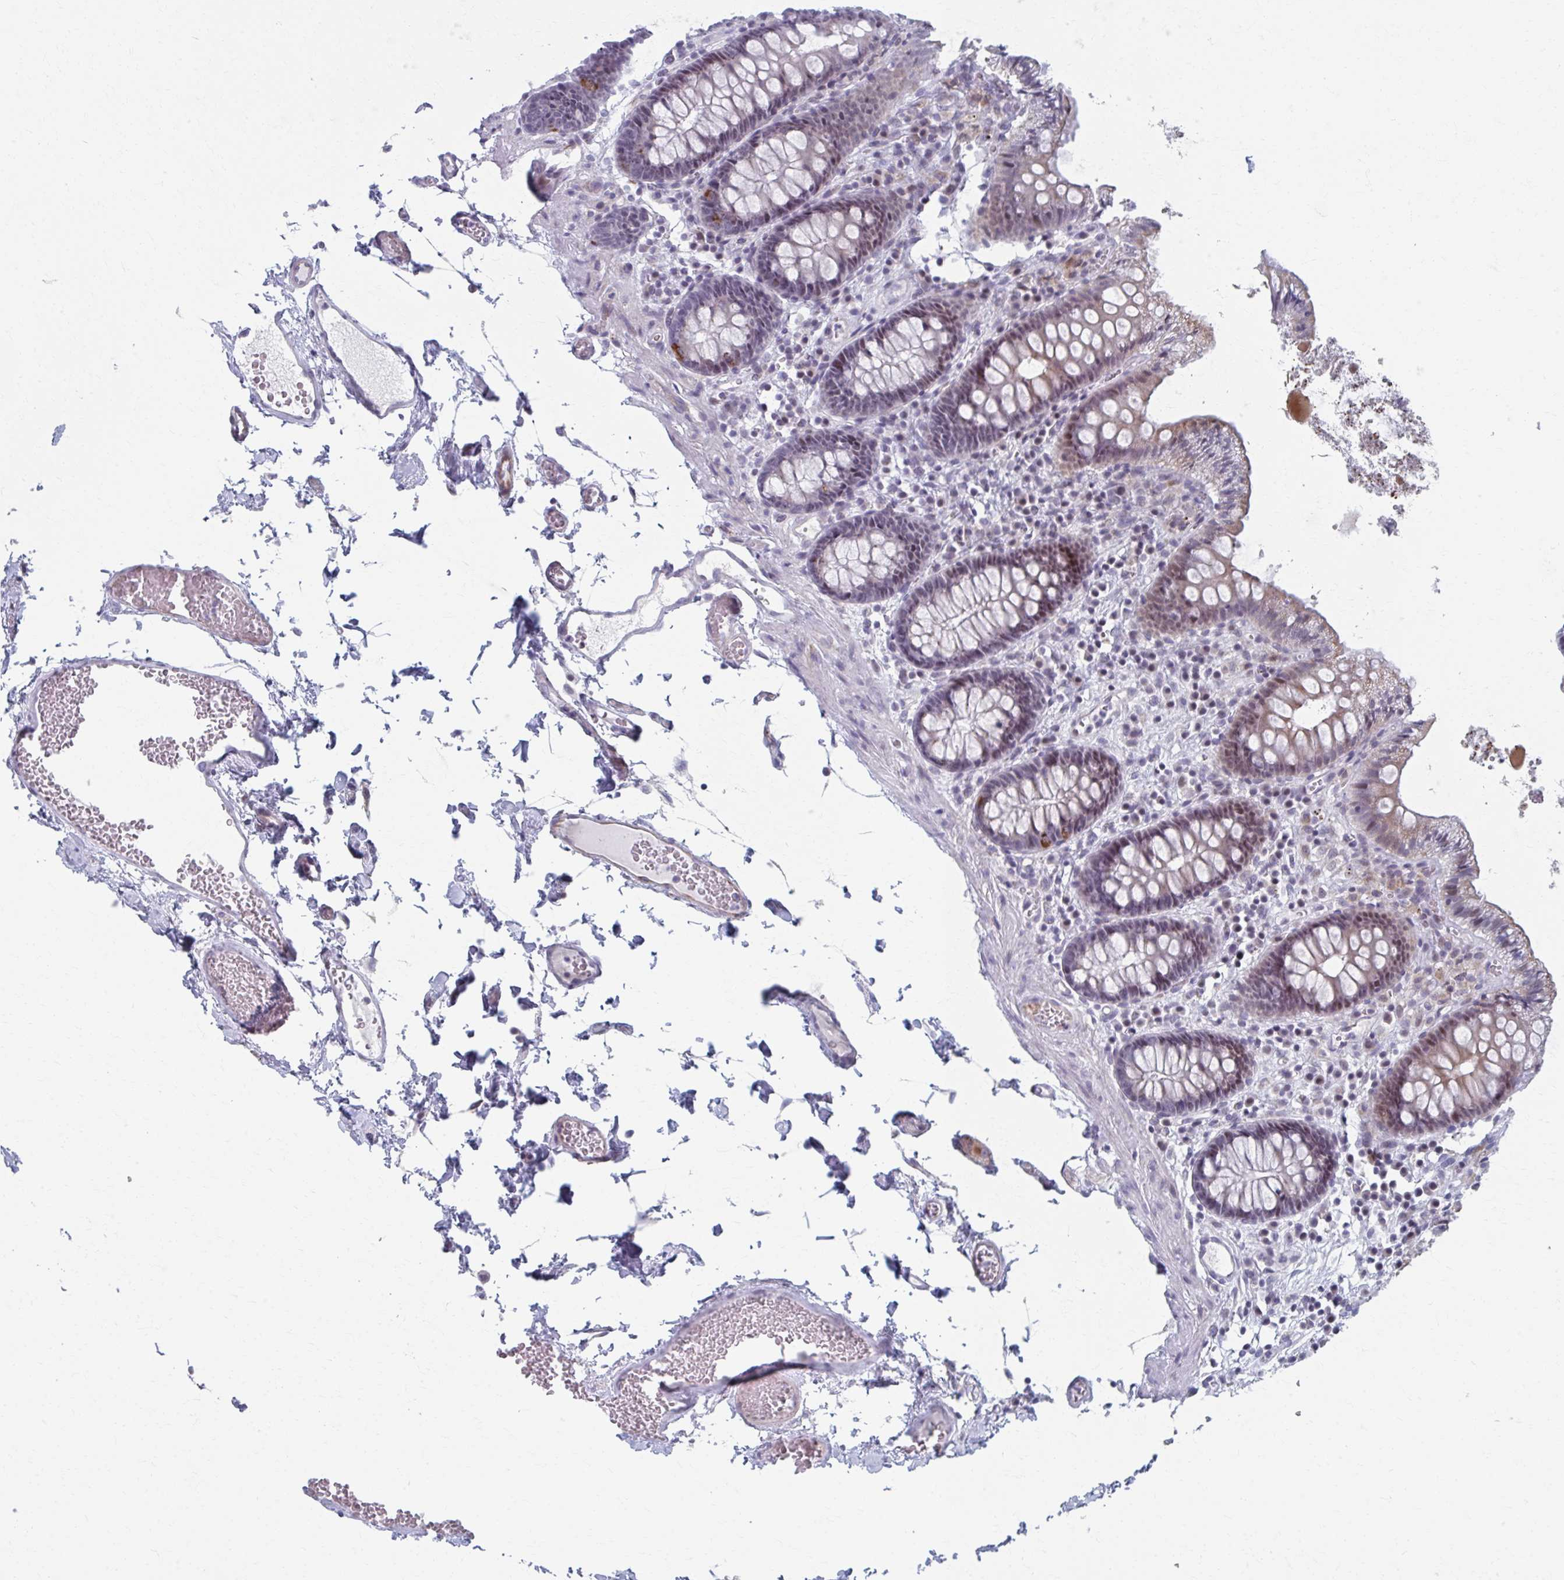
{"staining": {"intensity": "negative", "quantity": "none", "location": "none"}, "tissue": "colon", "cell_type": "Endothelial cells", "image_type": "normal", "snomed": [{"axis": "morphology", "description": "Normal tissue, NOS"}, {"axis": "topography", "description": "Colon"}, {"axis": "topography", "description": "Peripheral nerve tissue"}], "caption": "Colon was stained to show a protein in brown. There is no significant staining in endothelial cells. (Brightfield microscopy of DAB IHC at high magnification).", "gene": "ABHD16B", "patient": {"sex": "male", "age": 84}}